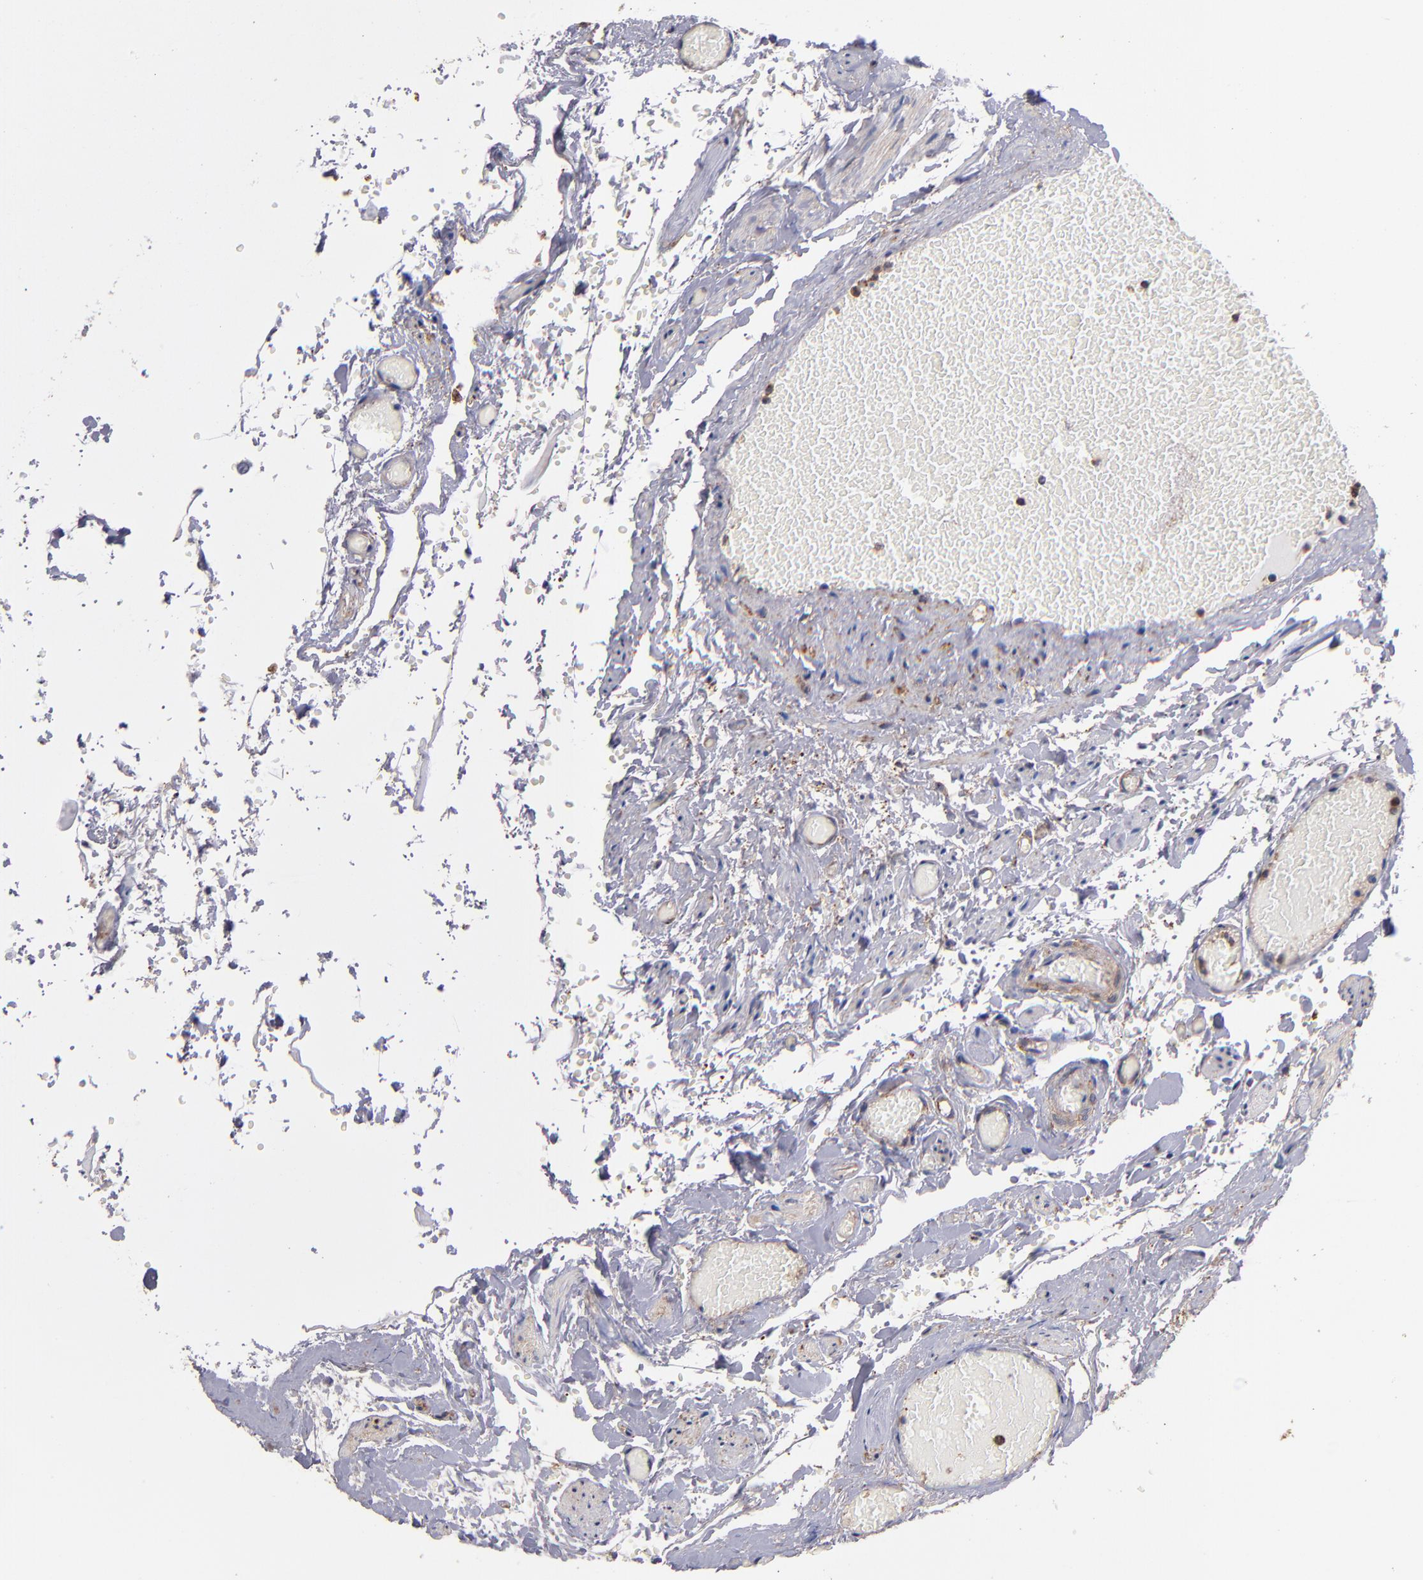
{"staining": {"intensity": "weak", "quantity": ">75%", "location": "cytoplasmic/membranous"}, "tissue": "fallopian tube", "cell_type": "Glandular cells", "image_type": "normal", "snomed": [{"axis": "morphology", "description": "Normal tissue, NOS"}, {"axis": "topography", "description": "Fallopian tube"}, {"axis": "topography", "description": "Ovary"}], "caption": "A micrograph of fallopian tube stained for a protein exhibits weak cytoplasmic/membranous brown staining in glandular cells. (Stains: DAB in brown, nuclei in blue, Microscopy: brightfield microscopy at high magnification).", "gene": "MVP", "patient": {"sex": "female", "age": 69}}